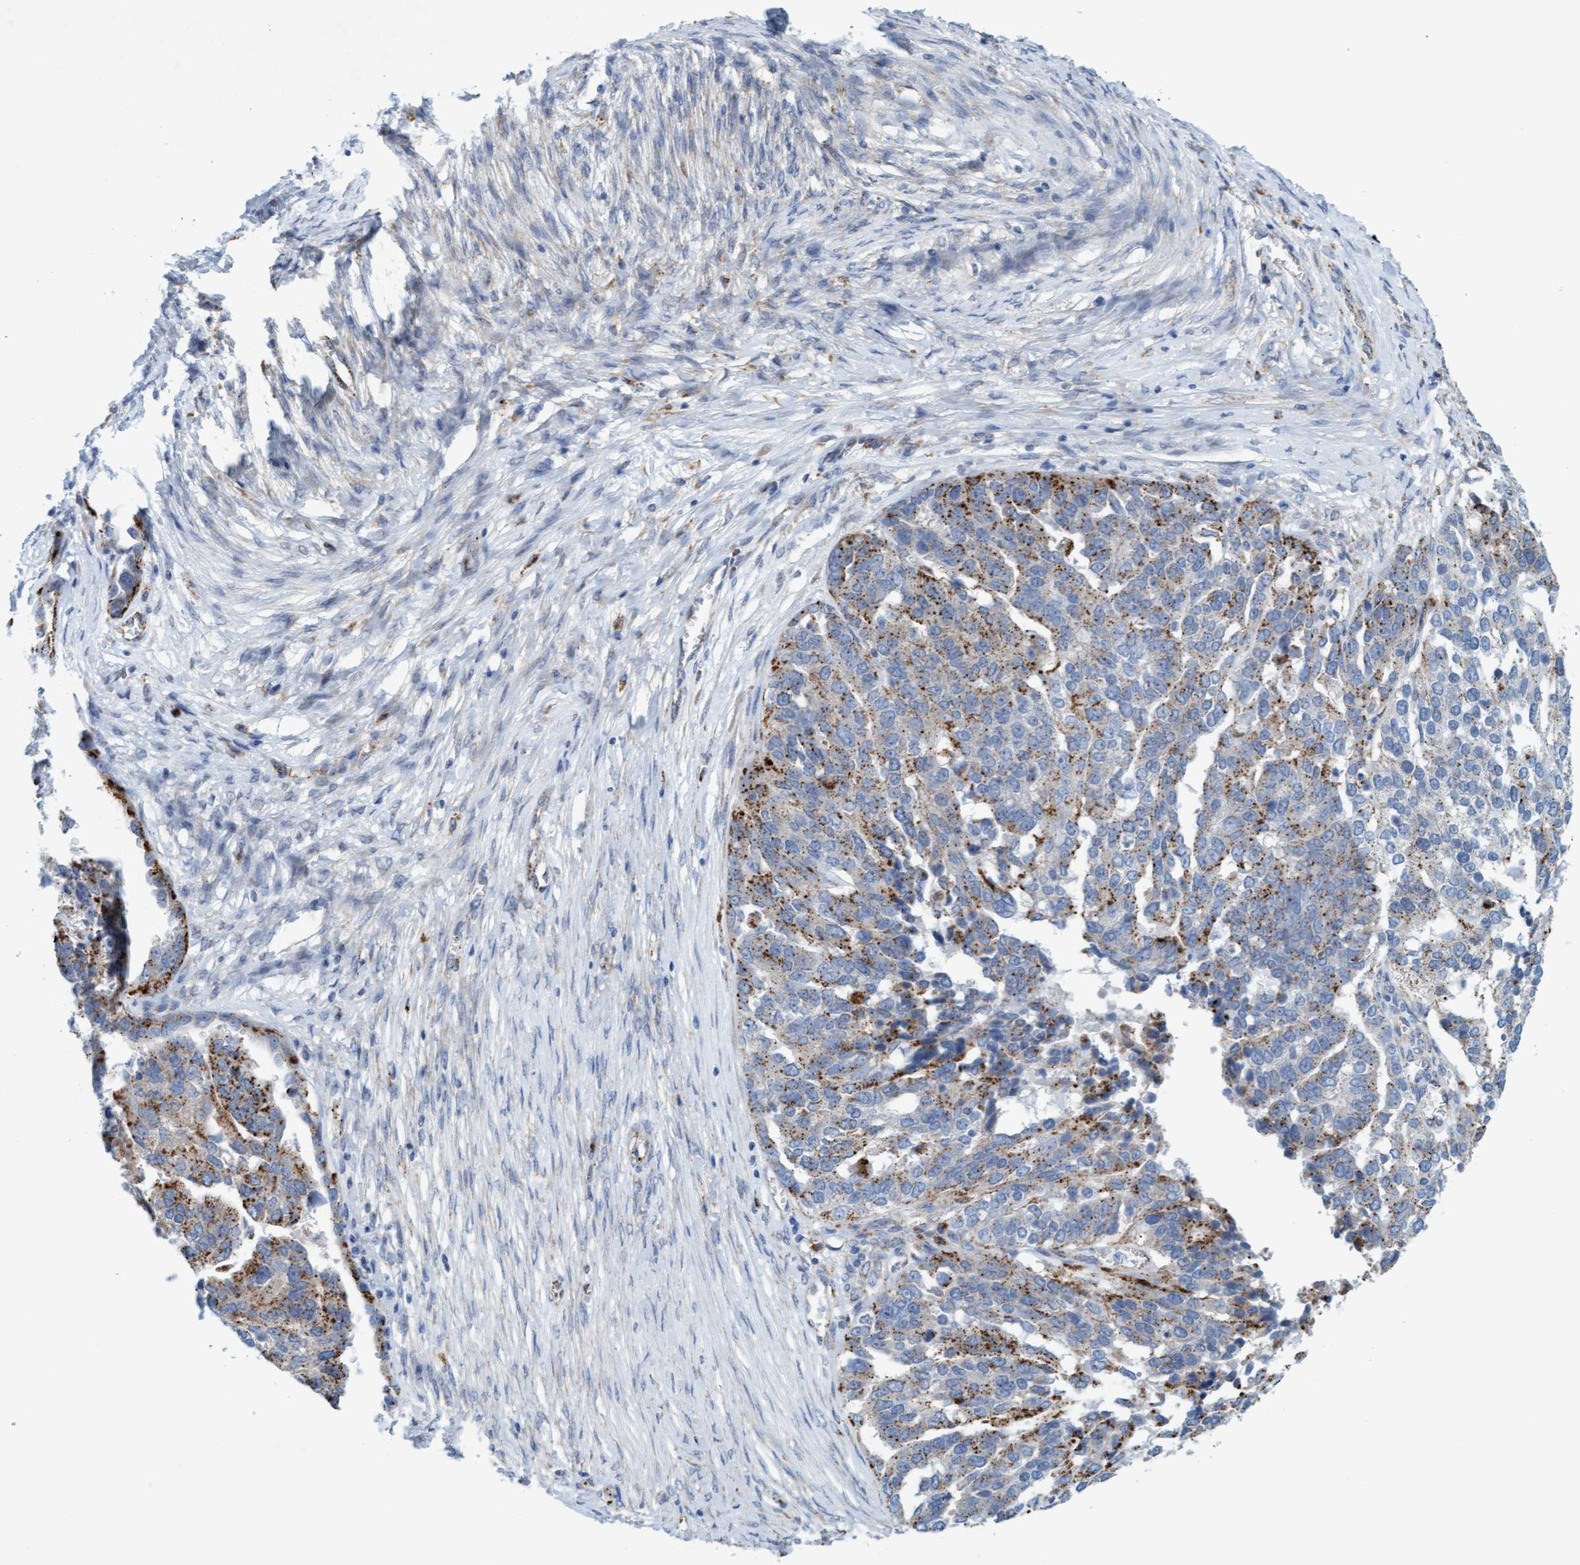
{"staining": {"intensity": "moderate", "quantity": "25%-75%", "location": "cytoplasmic/membranous"}, "tissue": "ovarian cancer", "cell_type": "Tumor cells", "image_type": "cancer", "snomed": [{"axis": "morphology", "description": "Cystadenocarcinoma, serous, NOS"}, {"axis": "topography", "description": "Ovary"}], "caption": "Human ovarian serous cystadenocarcinoma stained for a protein (brown) exhibits moderate cytoplasmic/membranous positive staining in approximately 25%-75% of tumor cells.", "gene": "SGSH", "patient": {"sex": "female", "age": 44}}